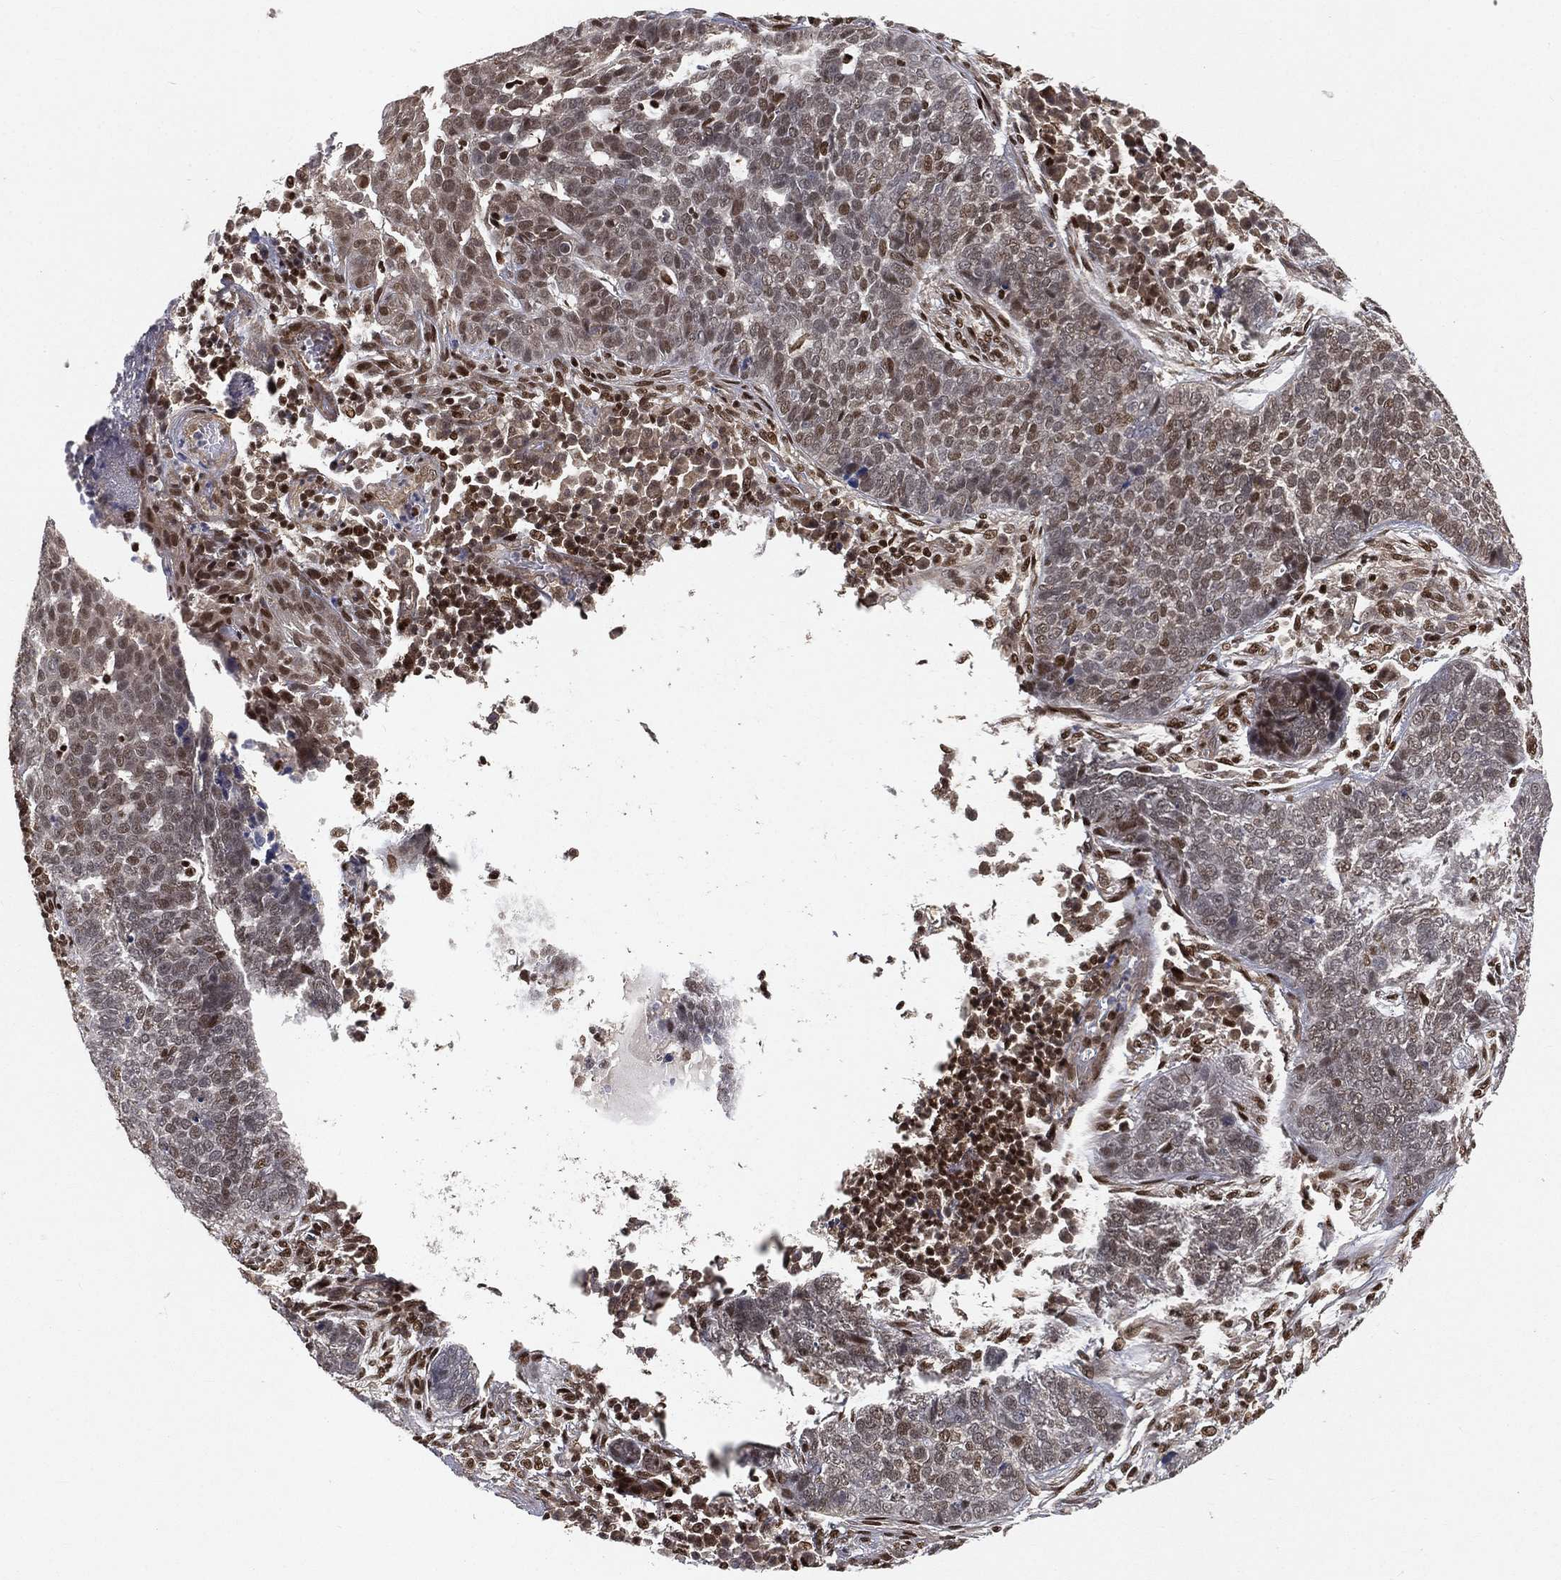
{"staining": {"intensity": "moderate", "quantity": "25%-75%", "location": "nuclear"}, "tissue": "skin cancer", "cell_type": "Tumor cells", "image_type": "cancer", "snomed": [{"axis": "morphology", "description": "Basal cell carcinoma"}, {"axis": "topography", "description": "Skin"}], "caption": "Brown immunohistochemical staining in skin basal cell carcinoma demonstrates moderate nuclear staining in about 25%-75% of tumor cells.", "gene": "CRTC3", "patient": {"sex": "female", "age": 69}}